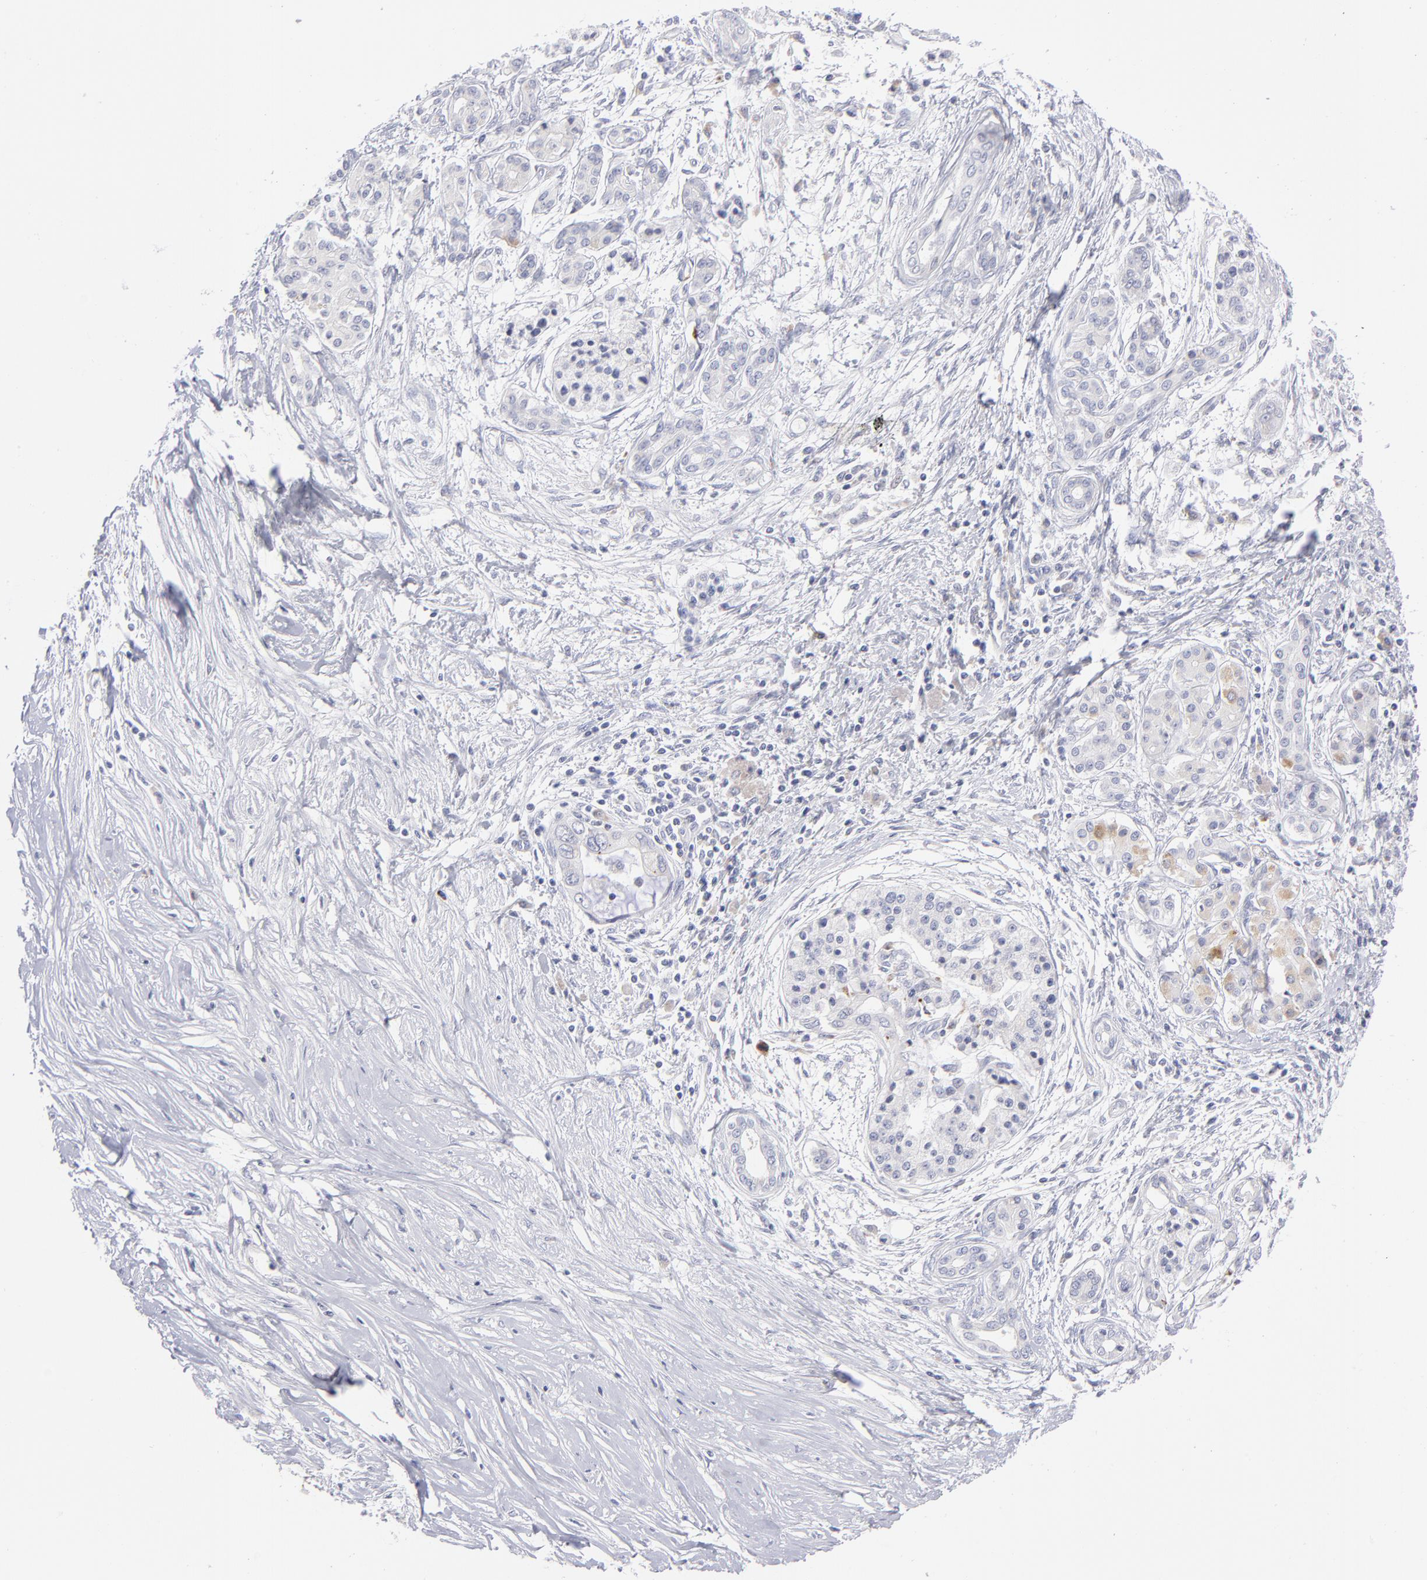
{"staining": {"intensity": "weak", "quantity": "<25%", "location": "cytoplasmic/membranous"}, "tissue": "pancreatic cancer", "cell_type": "Tumor cells", "image_type": "cancer", "snomed": [{"axis": "morphology", "description": "Adenocarcinoma, NOS"}, {"axis": "topography", "description": "Pancreas"}], "caption": "An image of pancreatic cancer stained for a protein demonstrates no brown staining in tumor cells.", "gene": "MTHFD2", "patient": {"sex": "female", "age": 59}}